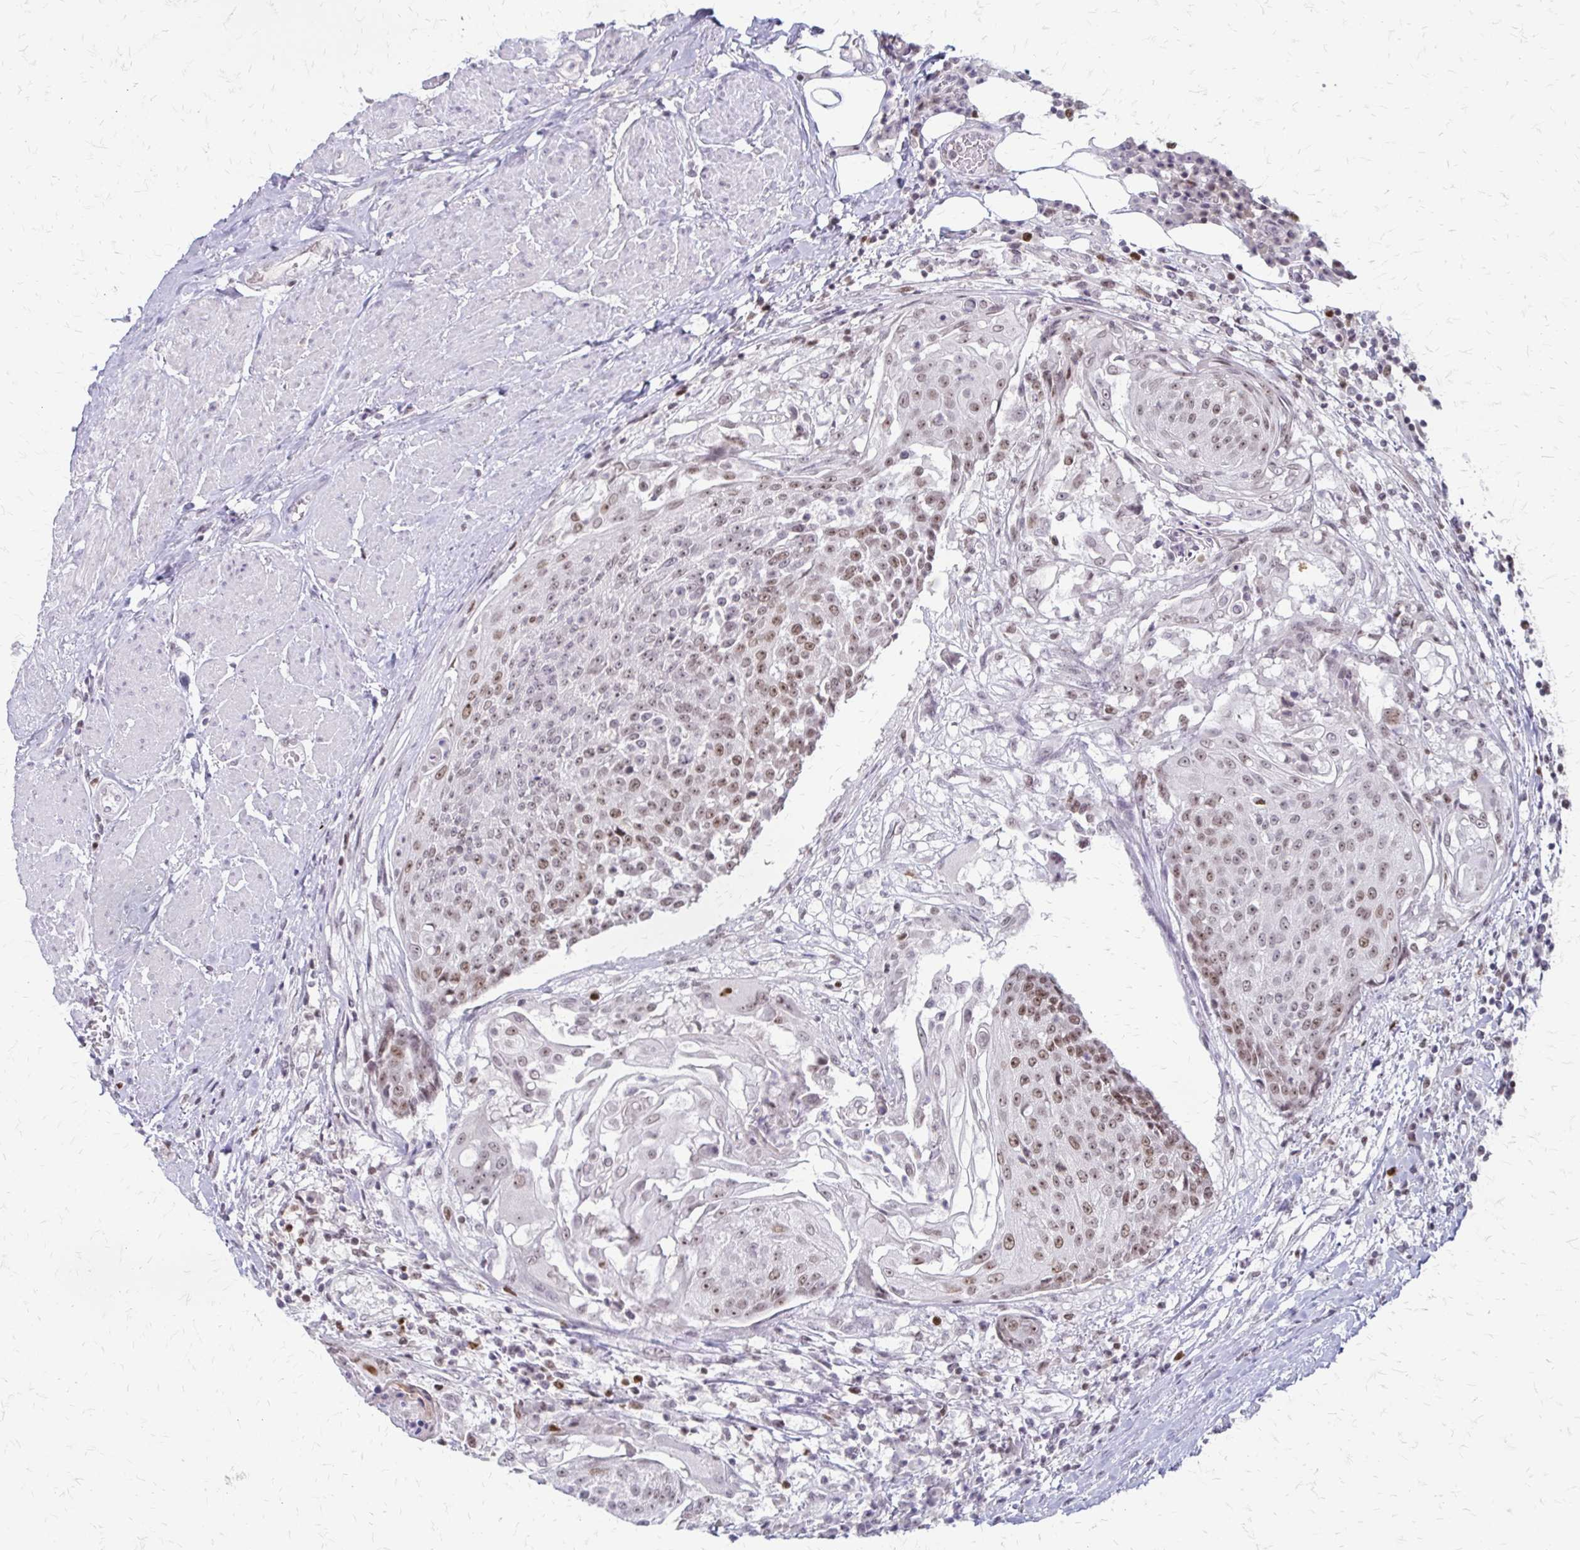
{"staining": {"intensity": "moderate", "quantity": ">75%", "location": "nuclear"}, "tissue": "urothelial cancer", "cell_type": "Tumor cells", "image_type": "cancer", "snomed": [{"axis": "morphology", "description": "Urothelial carcinoma, High grade"}, {"axis": "topography", "description": "Urinary bladder"}], "caption": "High-grade urothelial carcinoma stained with a protein marker displays moderate staining in tumor cells.", "gene": "EED", "patient": {"sex": "female", "age": 63}}